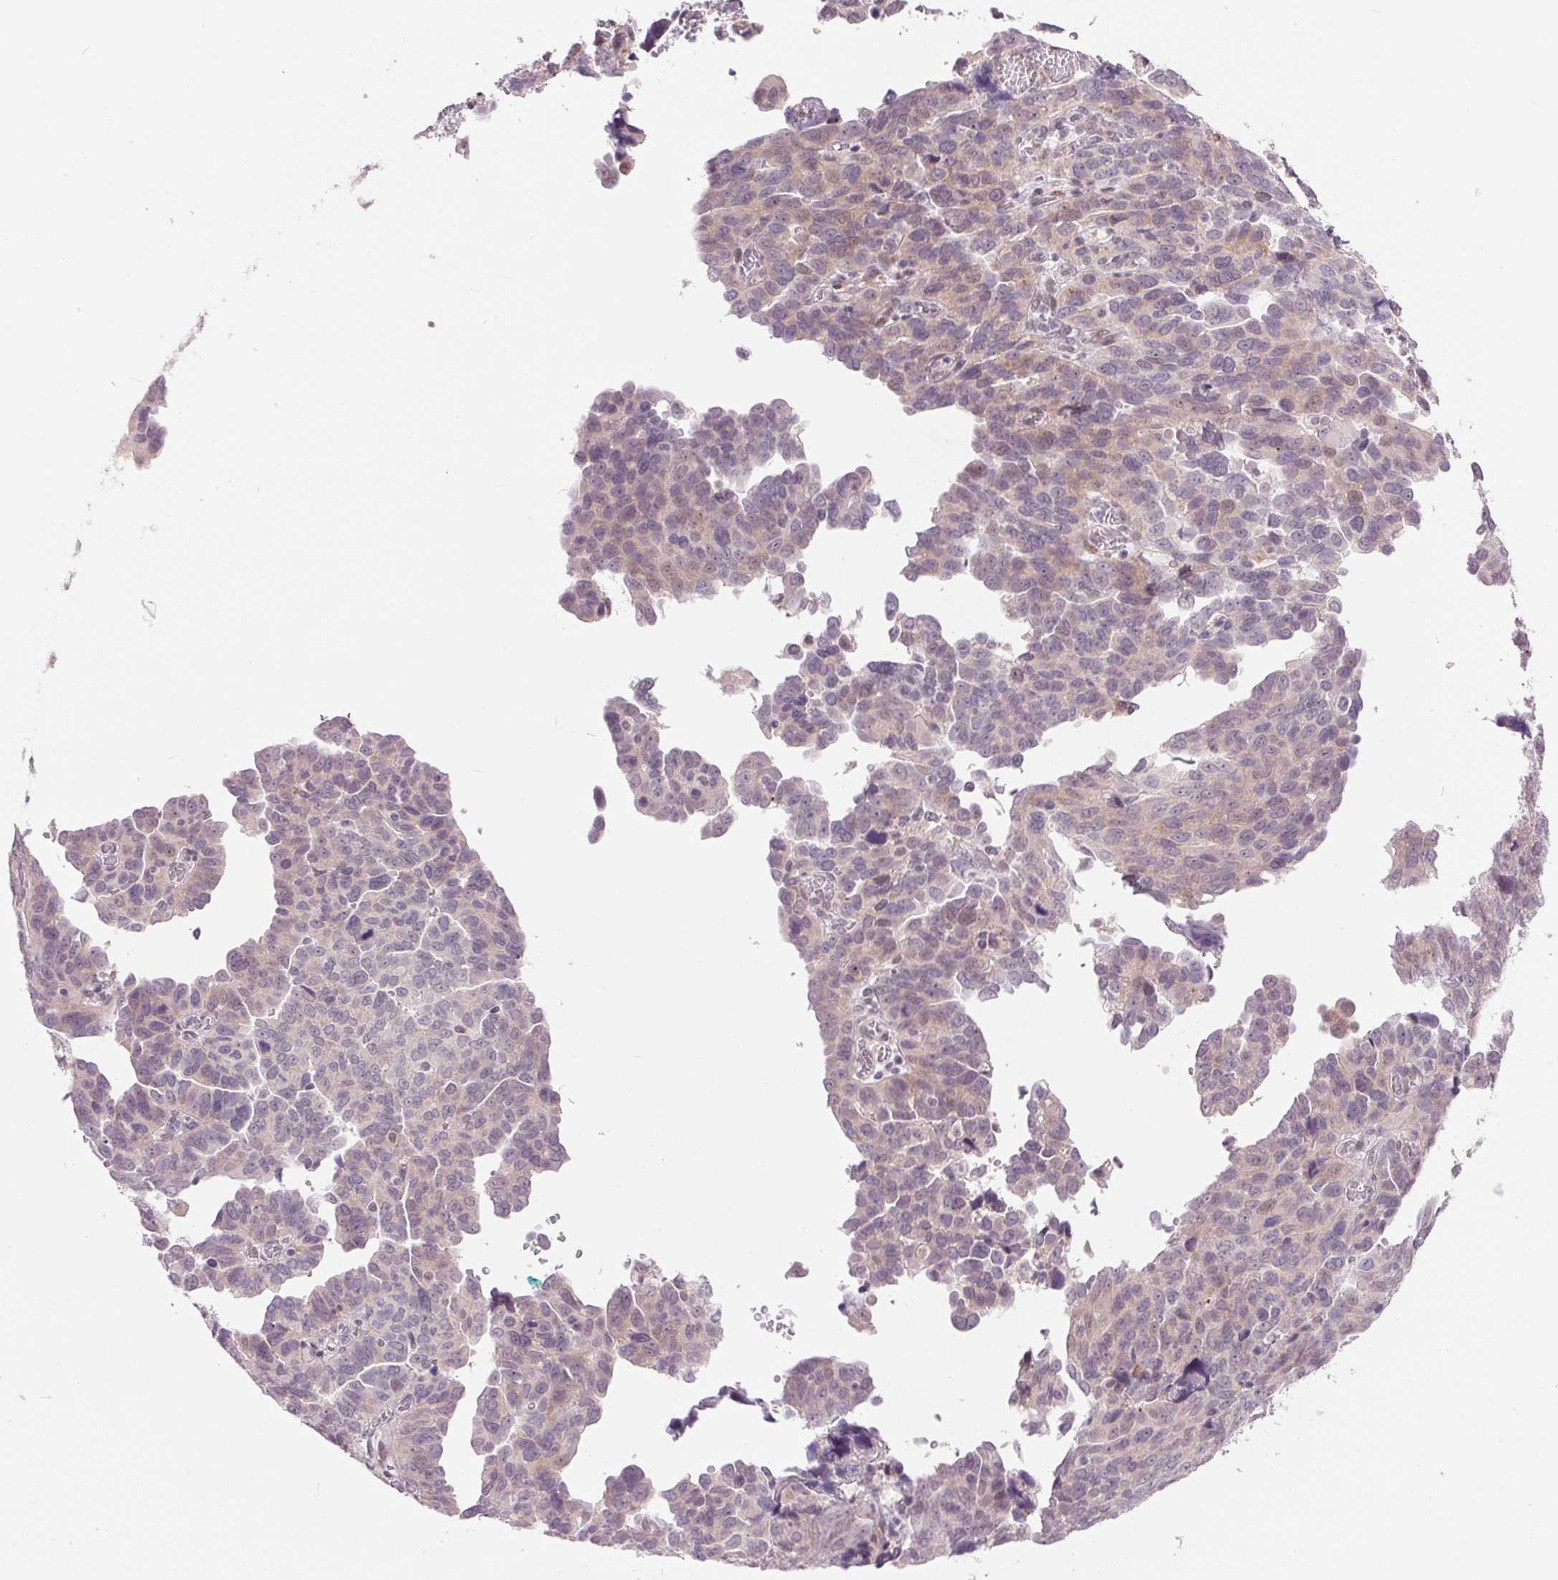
{"staining": {"intensity": "negative", "quantity": "none", "location": "none"}, "tissue": "ovarian cancer", "cell_type": "Tumor cells", "image_type": "cancer", "snomed": [{"axis": "morphology", "description": "Cystadenocarcinoma, serous, NOS"}, {"axis": "topography", "description": "Ovary"}], "caption": "The immunohistochemistry (IHC) photomicrograph has no significant staining in tumor cells of ovarian cancer (serous cystadenocarcinoma) tissue.", "gene": "ARHGAP32", "patient": {"sex": "female", "age": 64}}